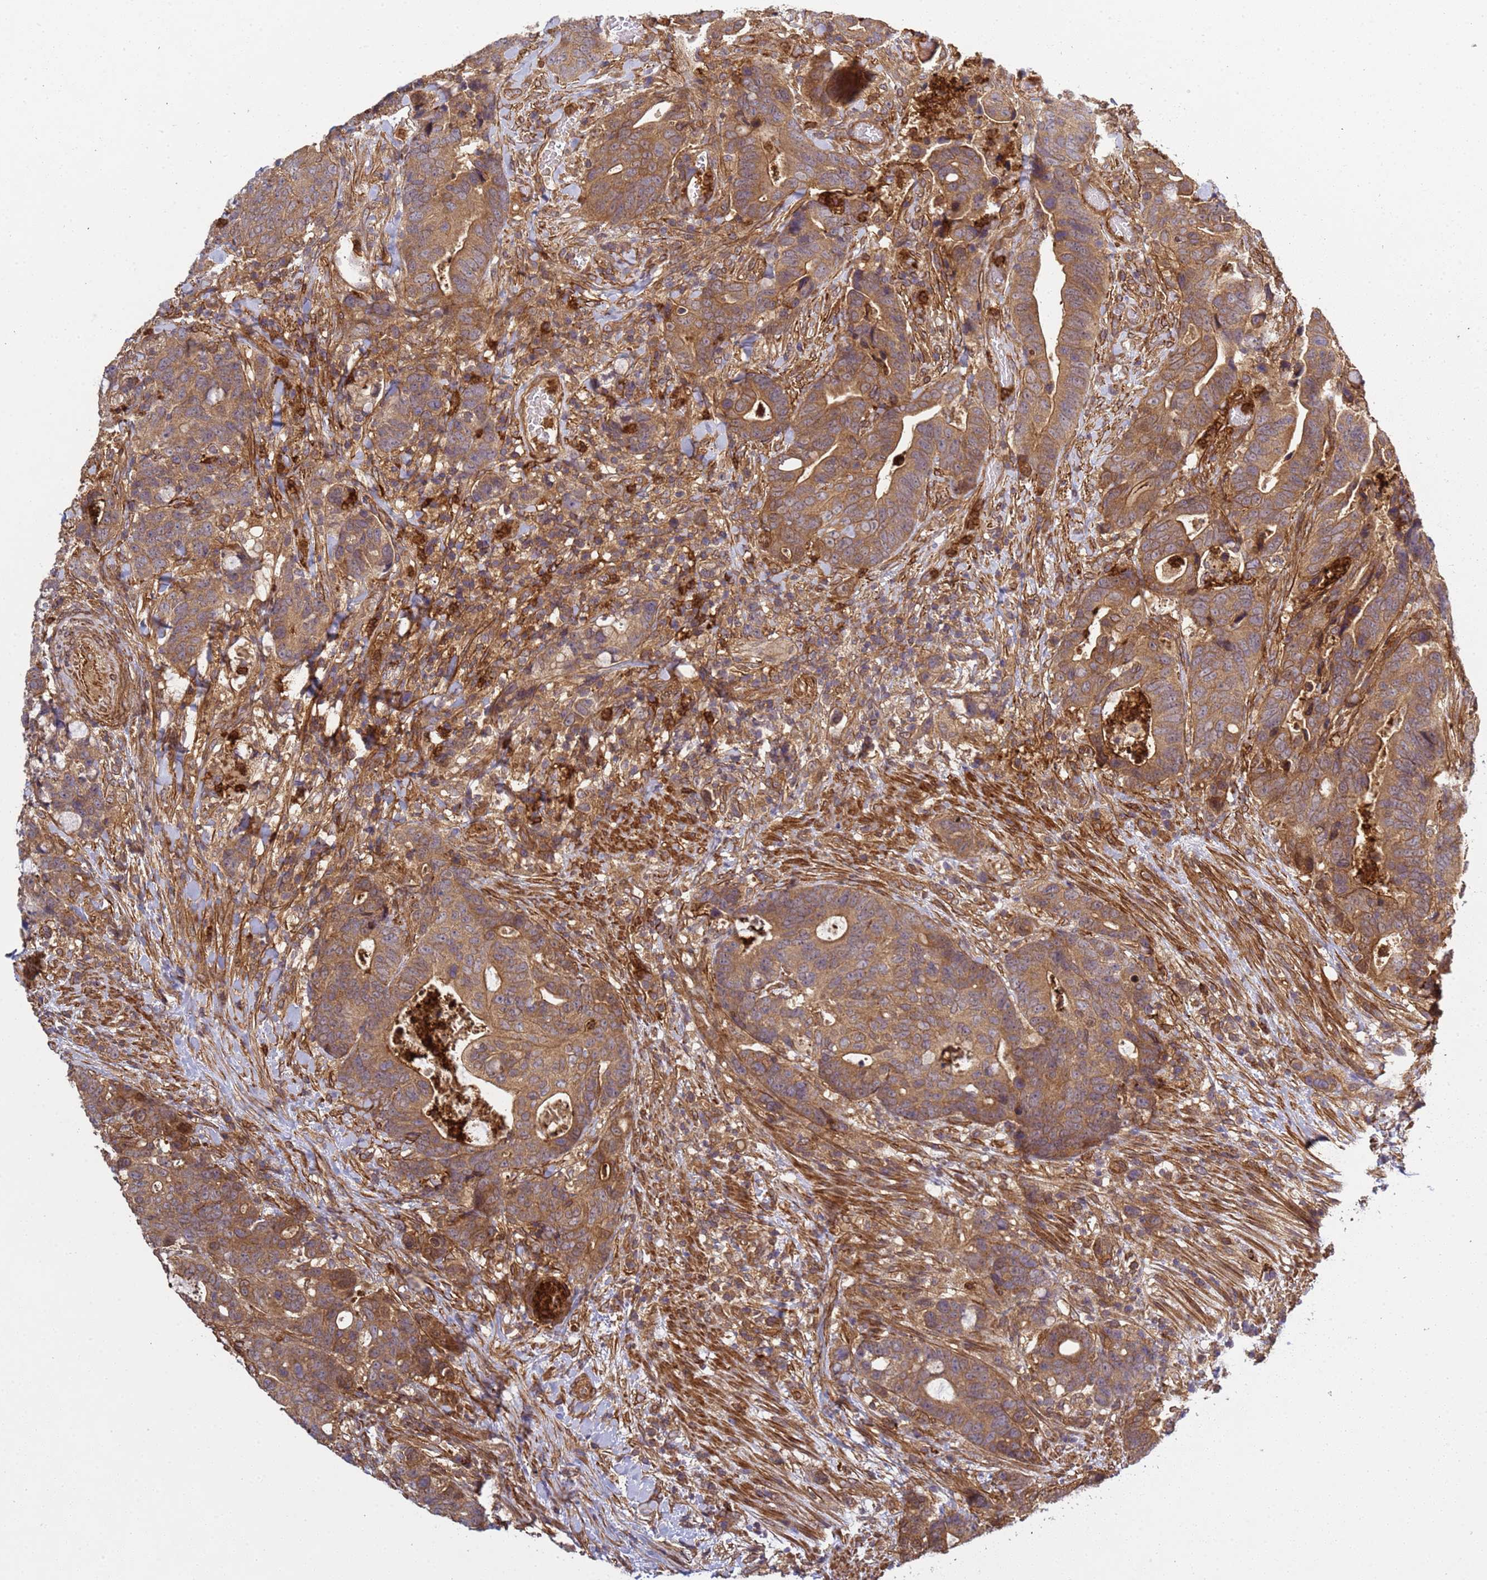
{"staining": {"intensity": "moderate", "quantity": ">75%", "location": "cytoplasmic/membranous"}, "tissue": "colorectal cancer", "cell_type": "Tumor cells", "image_type": "cancer", "snomed": [{"axis": "morphology", "description": "Adenocarcinoma, NOS"}, {"axis": "topography", "description": "Colon"}], "caption": "A medium amount of moderate cytoplasmic/membranous staining is identified in approximately >75% of tumor cells in colorectal adenocarcinoma tissue. (DAB IHC, brown staining for protein, blue staining for nuclei).", "gene": "C8orf34", "patient": {"sex": "female", "age": 82}}